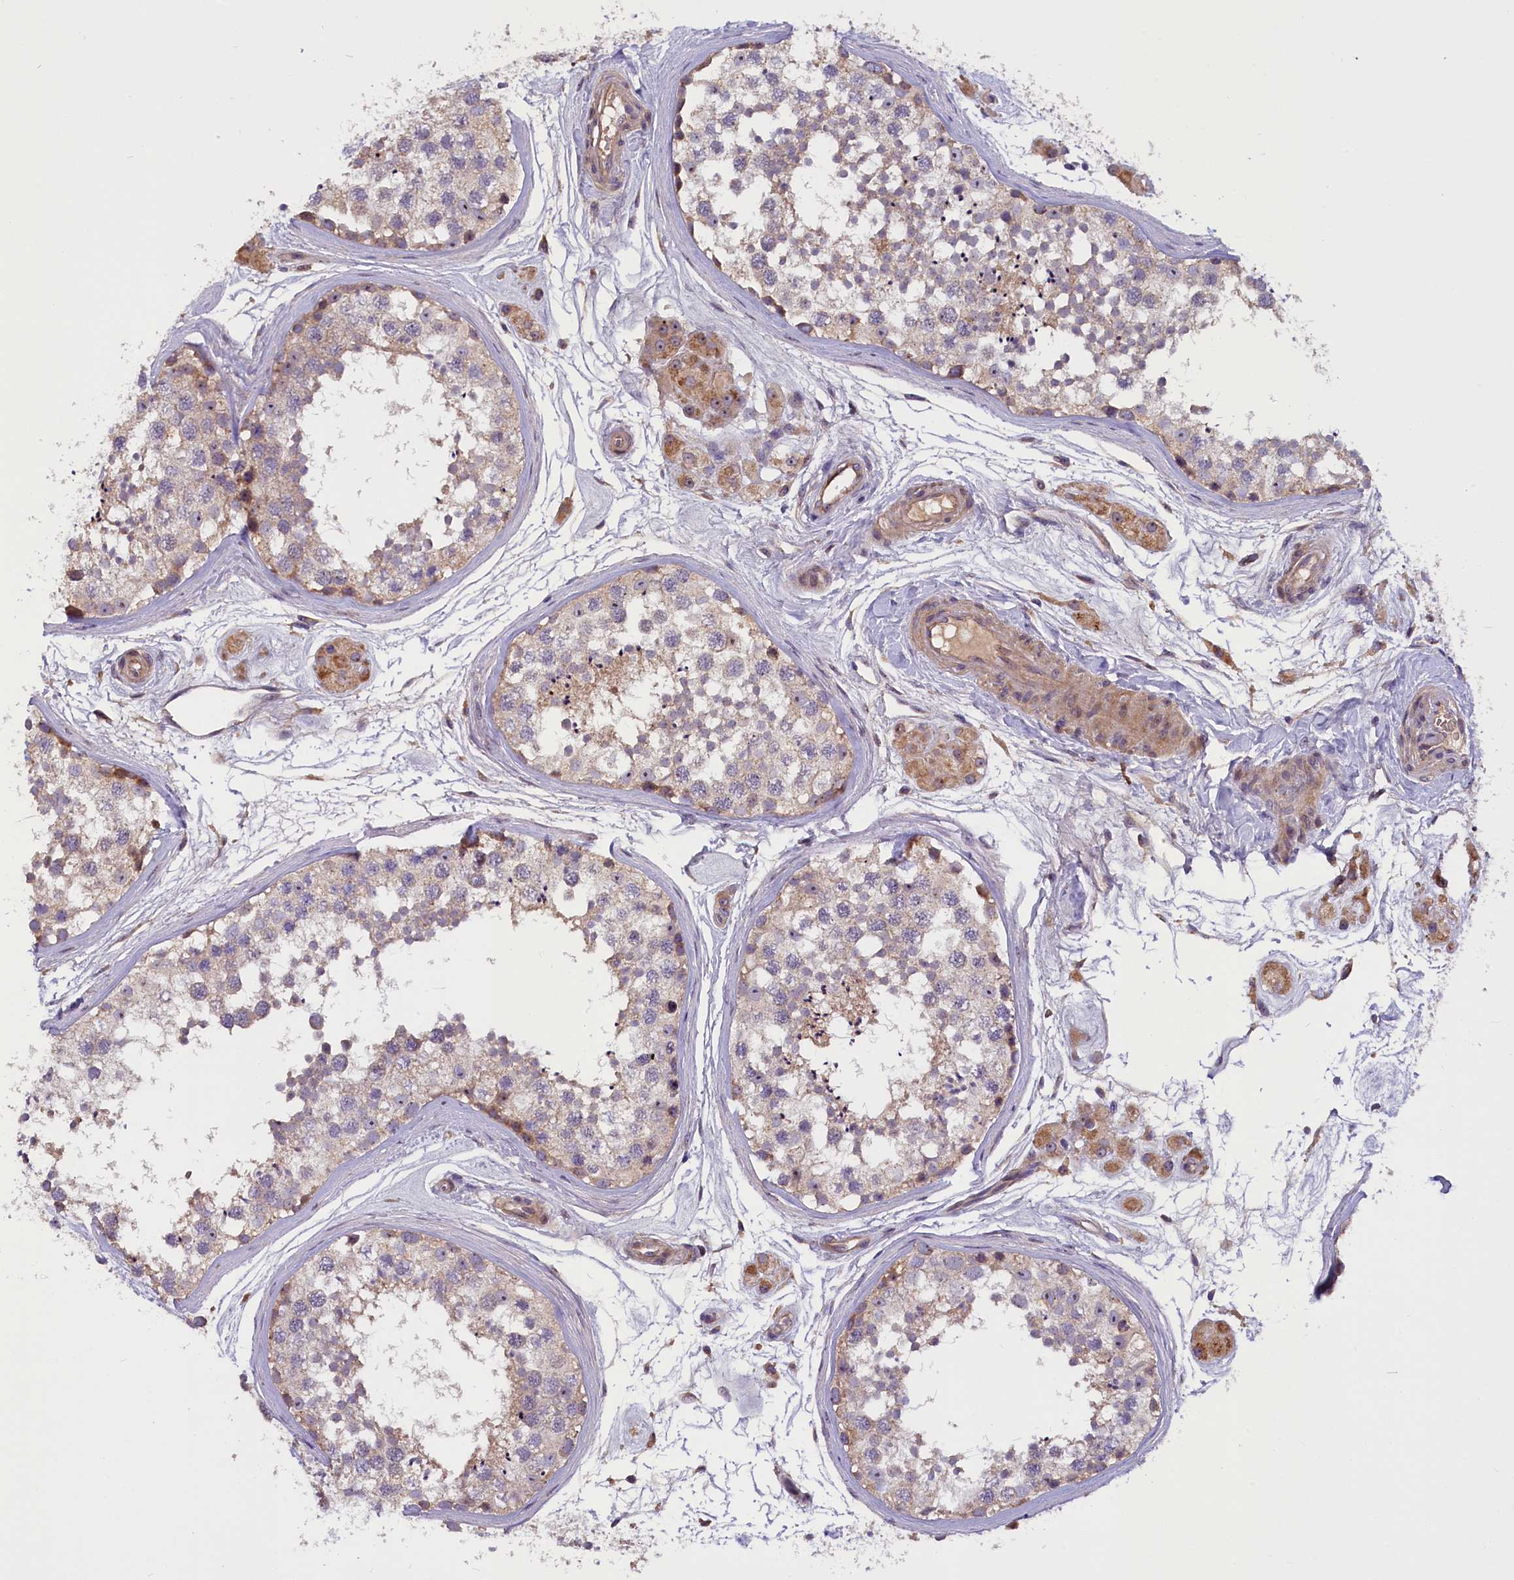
{"staining": {"intensity": "weak", "quantity": "<25%", "location": "cytoplasmic/membranous"}, "tissue": "testis", "cell_type": "Cells in seminiferous ducts", "image_type": "normal", "snomed": [{"axis": "morphology", "description": "Normal tissue, NOS"}, {"axis": "topography", "description": "Testis"}], "caption": "The histopathology image demonstrates no significant expression in cells in seminiferous ducts of testis.", "gene": "FRY", "patient": {"sex": "male", "age": 56}}